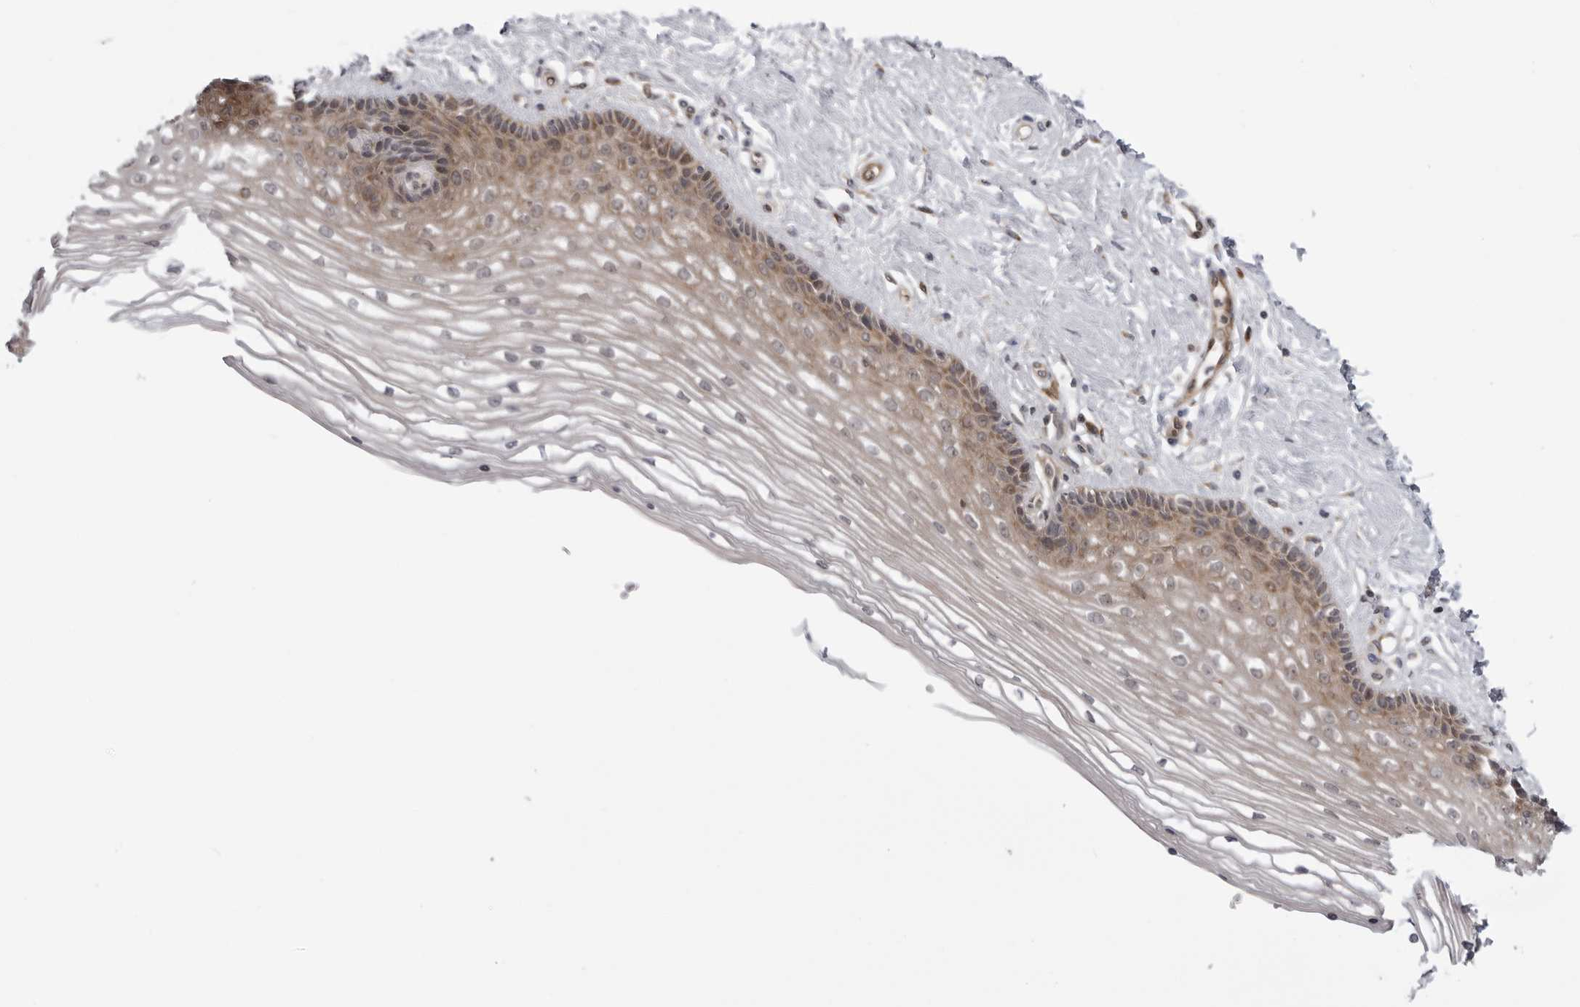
{"staining": {"intensity": "moderate", "quantity": "<25%", "location": "cytoplasmic/membranous,nuclear"}, "tissue": "vagina", "cell_type": "Squamous epithelial cells", "image_type": "normal", "snomed": [{"axis": "morphology", "description": "Normal tissue, NOS"}, {"axis": "topography", "description": "Vagina"}], "caption": "DAB (3,3'-diaminobenzidine) immunohistochemical staining of benign vagina shows moderate cytoplasmic/membranous,nuclear protein staining in approximately <25% of squamous epithelial cells. The protein is shown in brown color, while the nuclei are stained blue.", "gene": "LRRC45", "patient": {"sex": "female", "age": 46}}